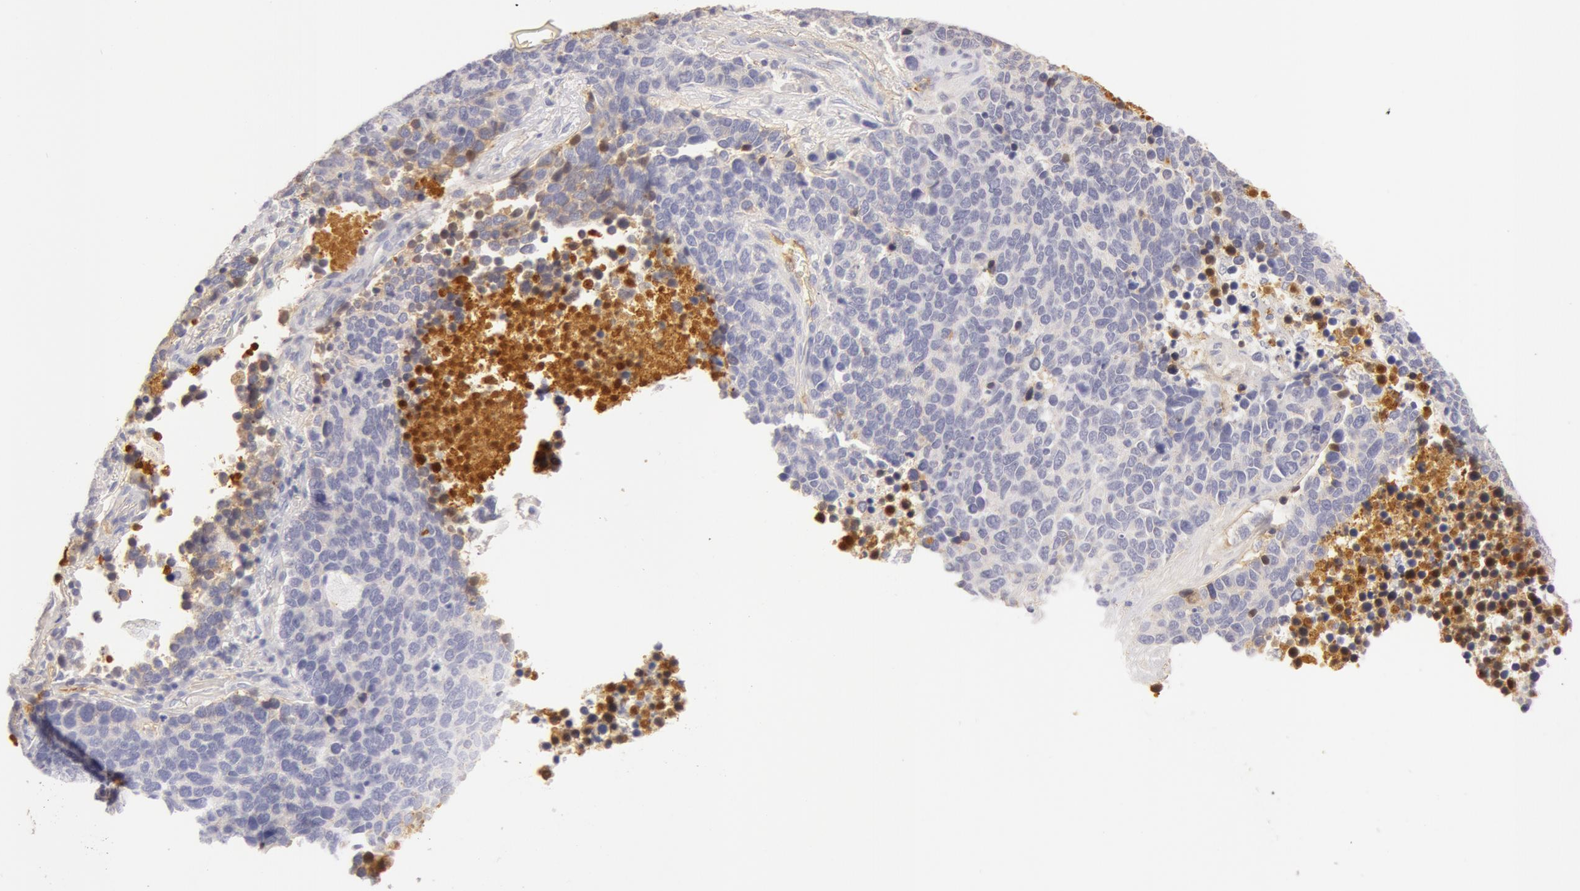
{"staining": {"intensity": "negative", "quantity": "none", "location": "none"}, "tissue": "lung cancer", "cell_type": "Tumor cells", "image_type": "cancer", "snomed": [{"axis": "morphology", "description": "Neoplasm, malignant, NOS"}, {"axis": "topography", "description": "Lung"}], "caption": "IHC of lung neoplasm (malignant) demonstrates no positivity in tumor cells. (DAB (3,3'-diaminobenzidine) immunohistochemistry visualized using brightfield microscopy, high magnification).", "gene": "GC", "patient": {"sex": "female", "age": 75}}